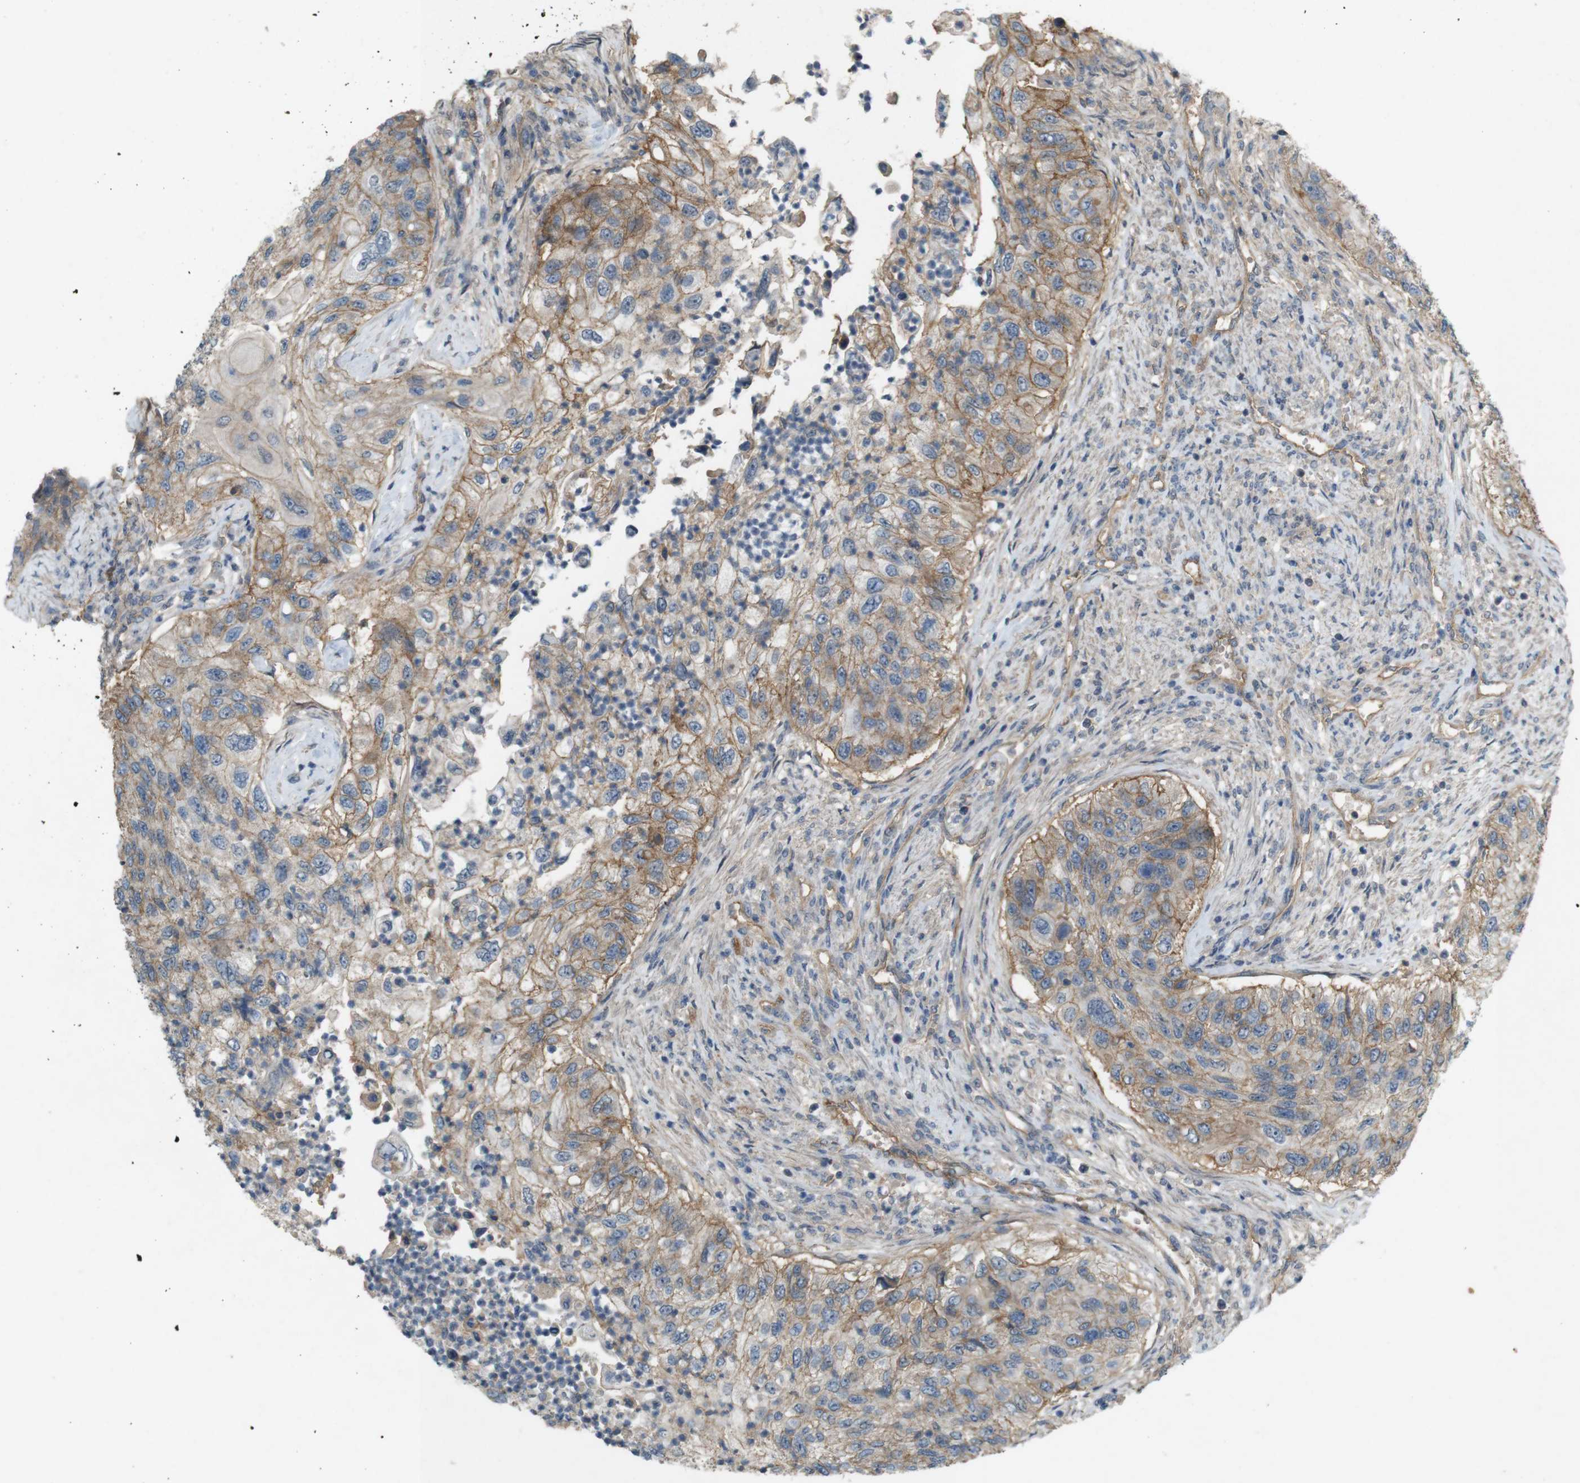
{"staining": {"intensity": "moderate", "quantity": "25%-75%", "location": "cytoplasmic/membranous"}, "tissue": "urothelial cancer", "cell_type": "Tumor cells", "image_type": "cancer", "snomed": [{"axis": "morphology", "description": "Urothelial carcinoma, High grade"}, {"axis": "topography", "description": "Urinary bladder"}], "caption": "Protein expression analysis of human urothelial cancer reveals moderate cytoplasmic/membranous expression in approximately 25%-75% of tumor cells.", "gene": "PVR", "patient": {"sex": "female", "age": 60}}